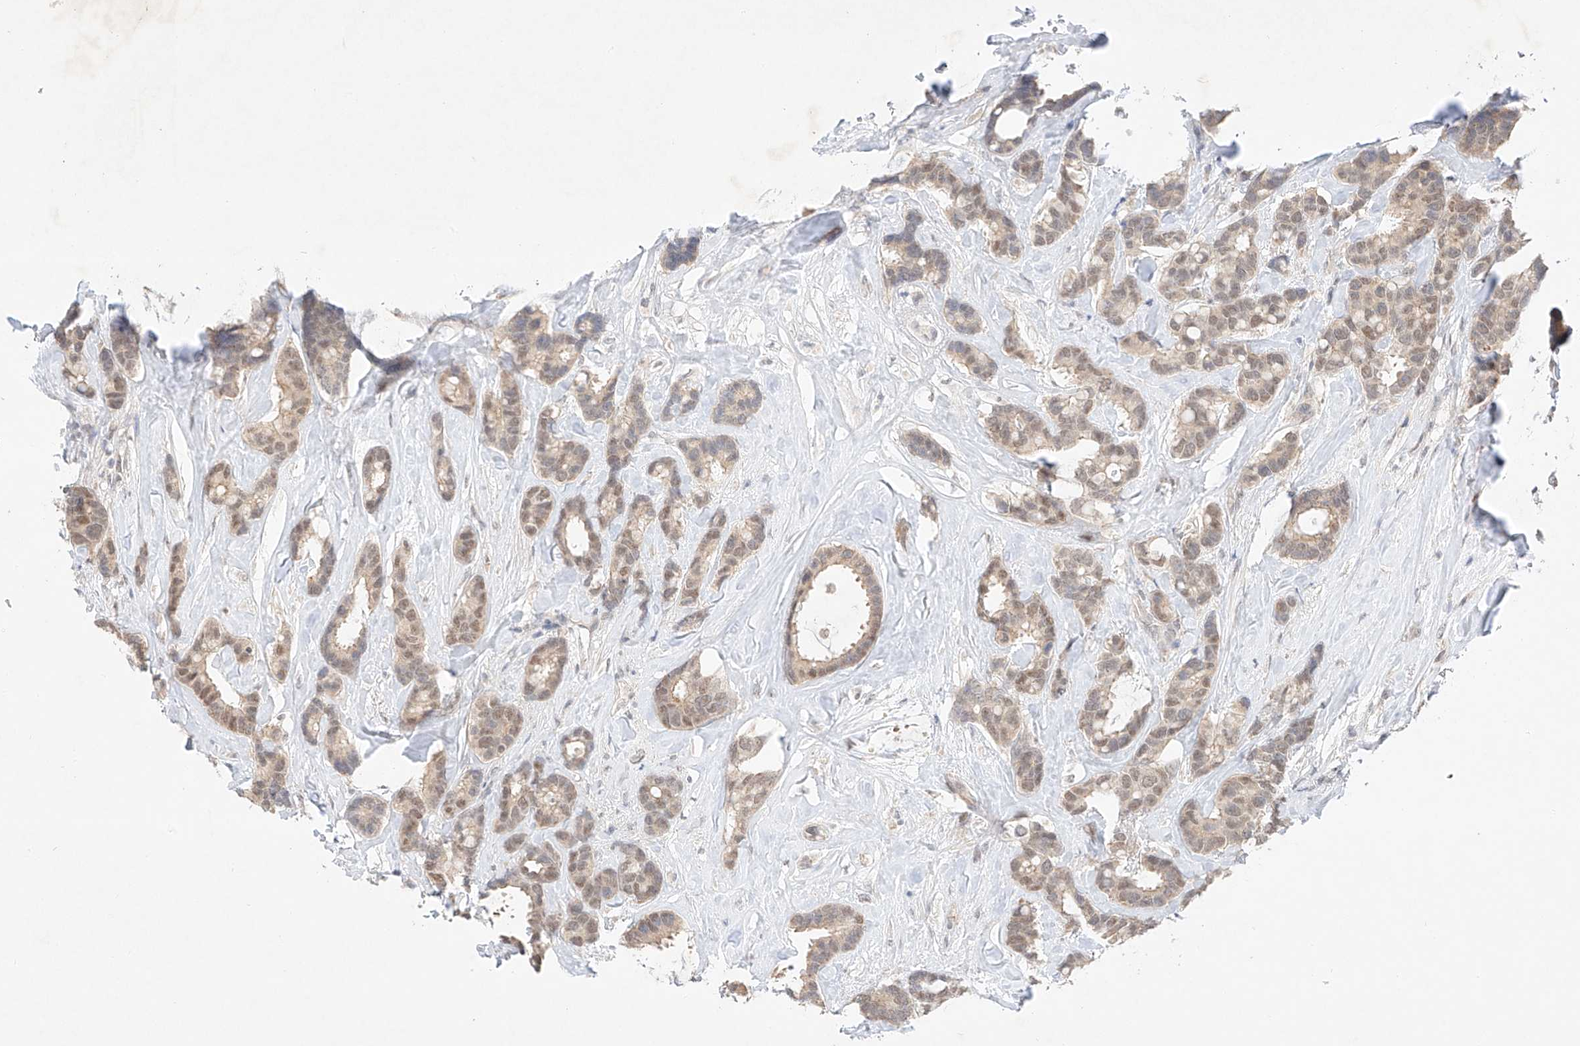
{"staining": {"intensity": "weak", "quantity": "25%-75%", "location": "nuclear"}, "tissue": "breast cancer", "cell_type": "Tumor cells", "image_type": "cancer", "snomed": [{"axis": "morphology", "description": "Duct carcinoma"}, {"axis": "topography", "description": "Breast"}], "caption": "This histopathology image reveals immunohistochemistry staining of breast cancer, with low weak nuclear staining in approximately 25%-75% of tumor cells.", "gene": "IL22RA2", "patient": {"sex": "female", "age": 87}}